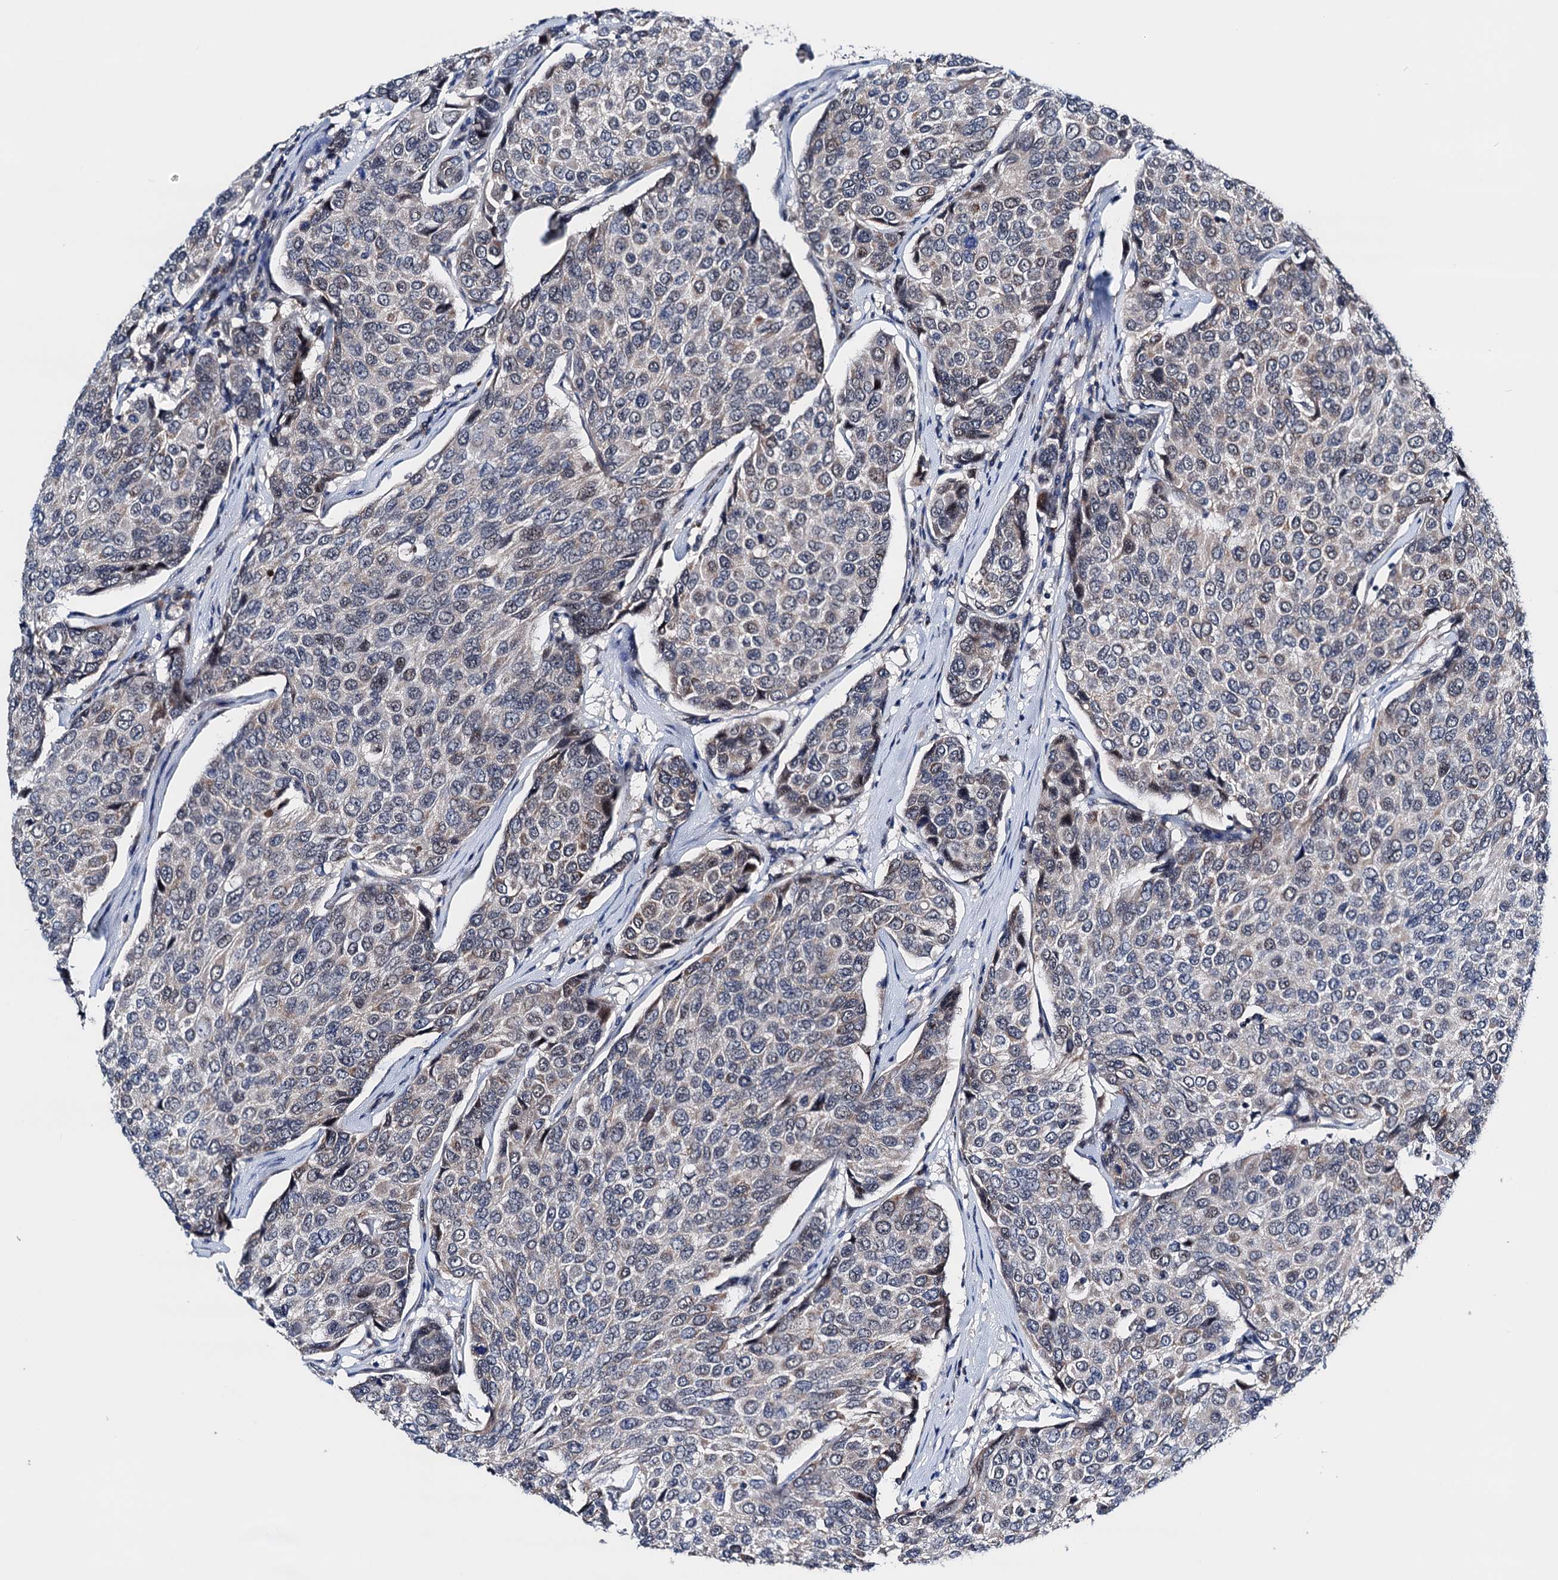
{"staining": {"intensity": "weak", "quantity": "<25%", "location": "nuclear"}, "tissue": "breast cancer", "cell_type": "Tumor cells", "image_type": "cancer", "snomed": [{"axis": "morphology", "description": "Duct carcinoma"}, {"axis": "topography", "description": "Breast"}], "caption": "IHC image of human breast cancer stained for a protein (brown), which shows no expression in tumor cells.", "gene": "COA4", "patient": {"sex": "female", "age": 55}}